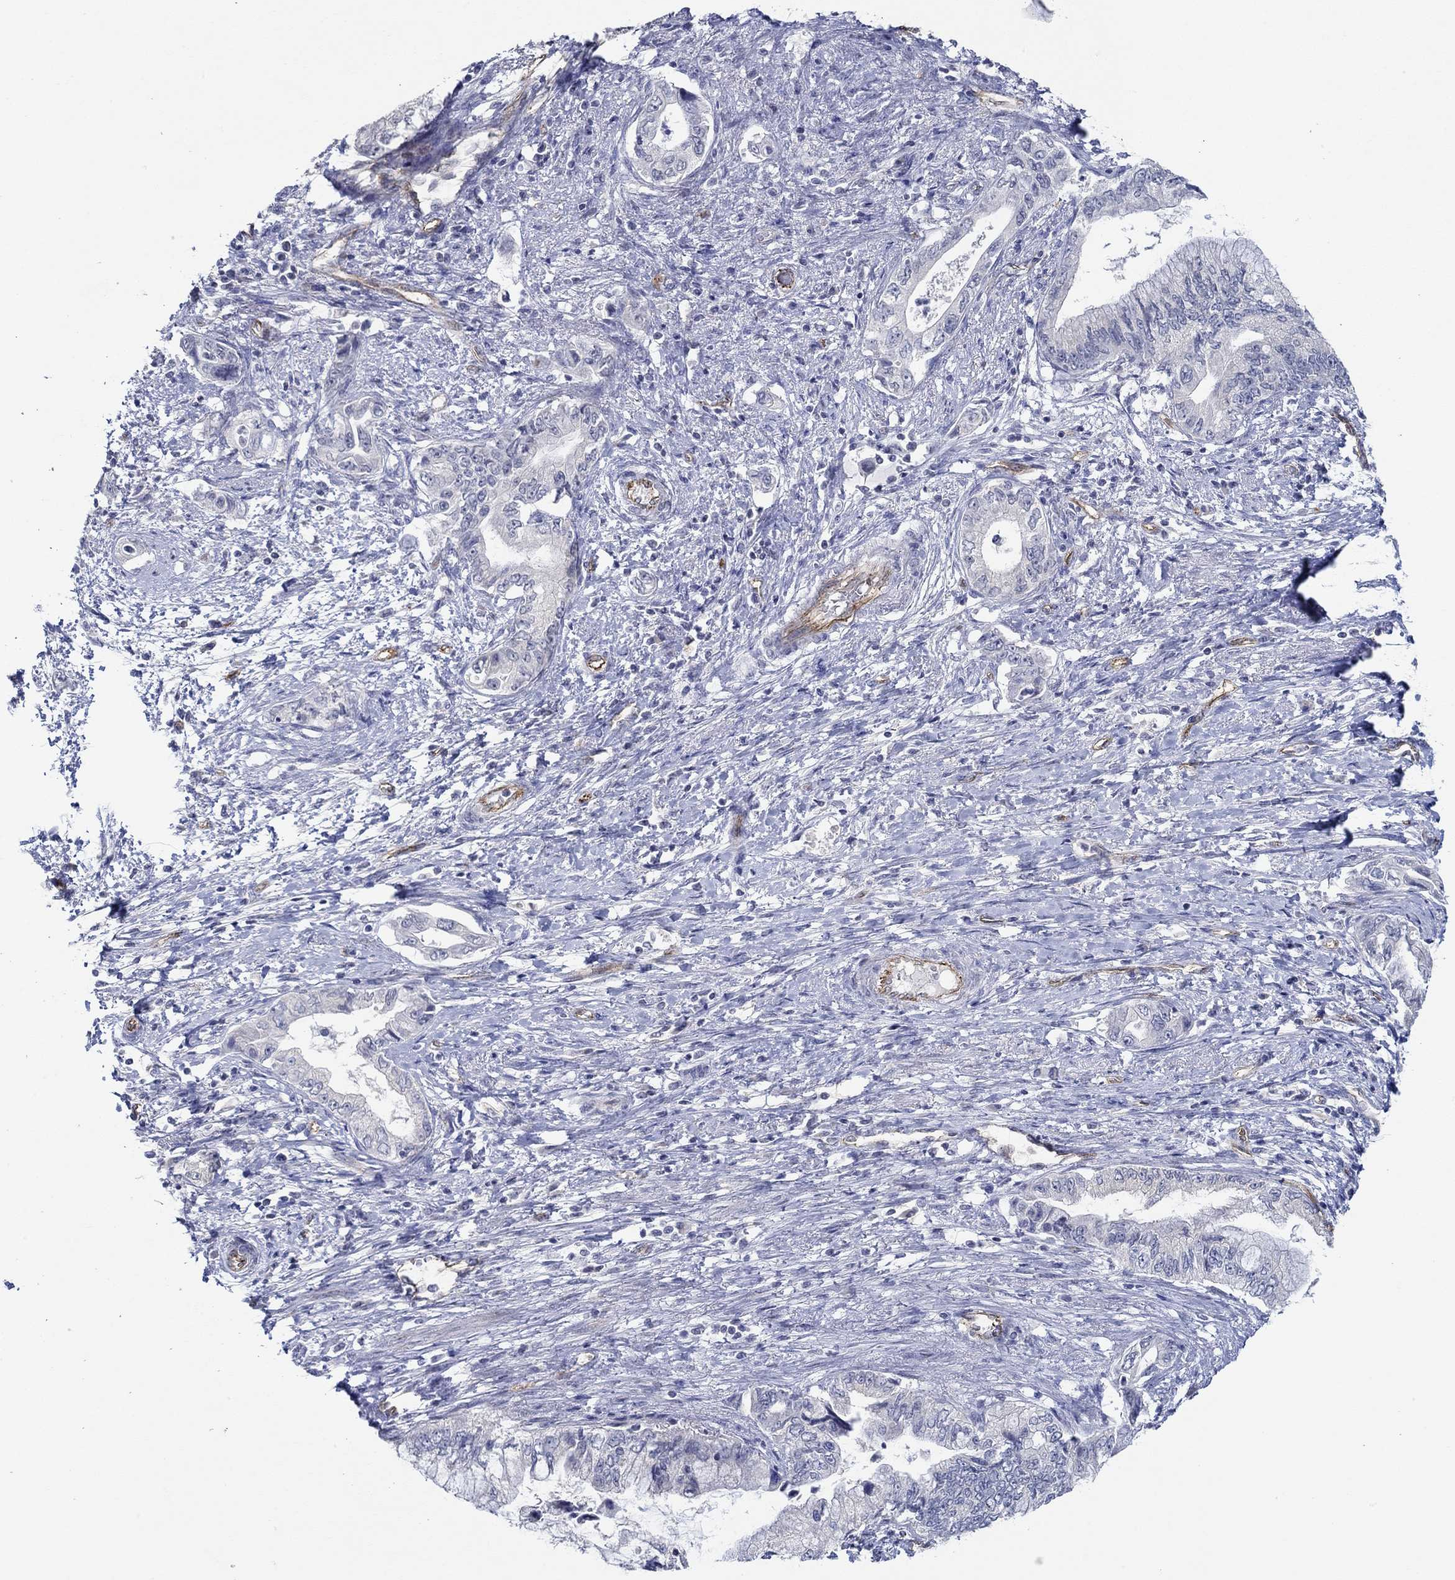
{"staining": {"intensity": "negative", "quantity": "none", "location": "none"}, "tissue": "pancreatic cancer", "cell_type": "Tumor cells", "image_type": "cancer", "snomed": [{"axis": "morphology", "description": "Adenocarcinoma, NOS"}, {"axis": "topography", "description": "Pancreas"}], "caption": "Pancreatic cancer (adenocarcinoma) stained for a protein using IHC shows no positivity tumor cells.", "gene": "GJA5", "patient": {"sex": "female", "age": 73}}